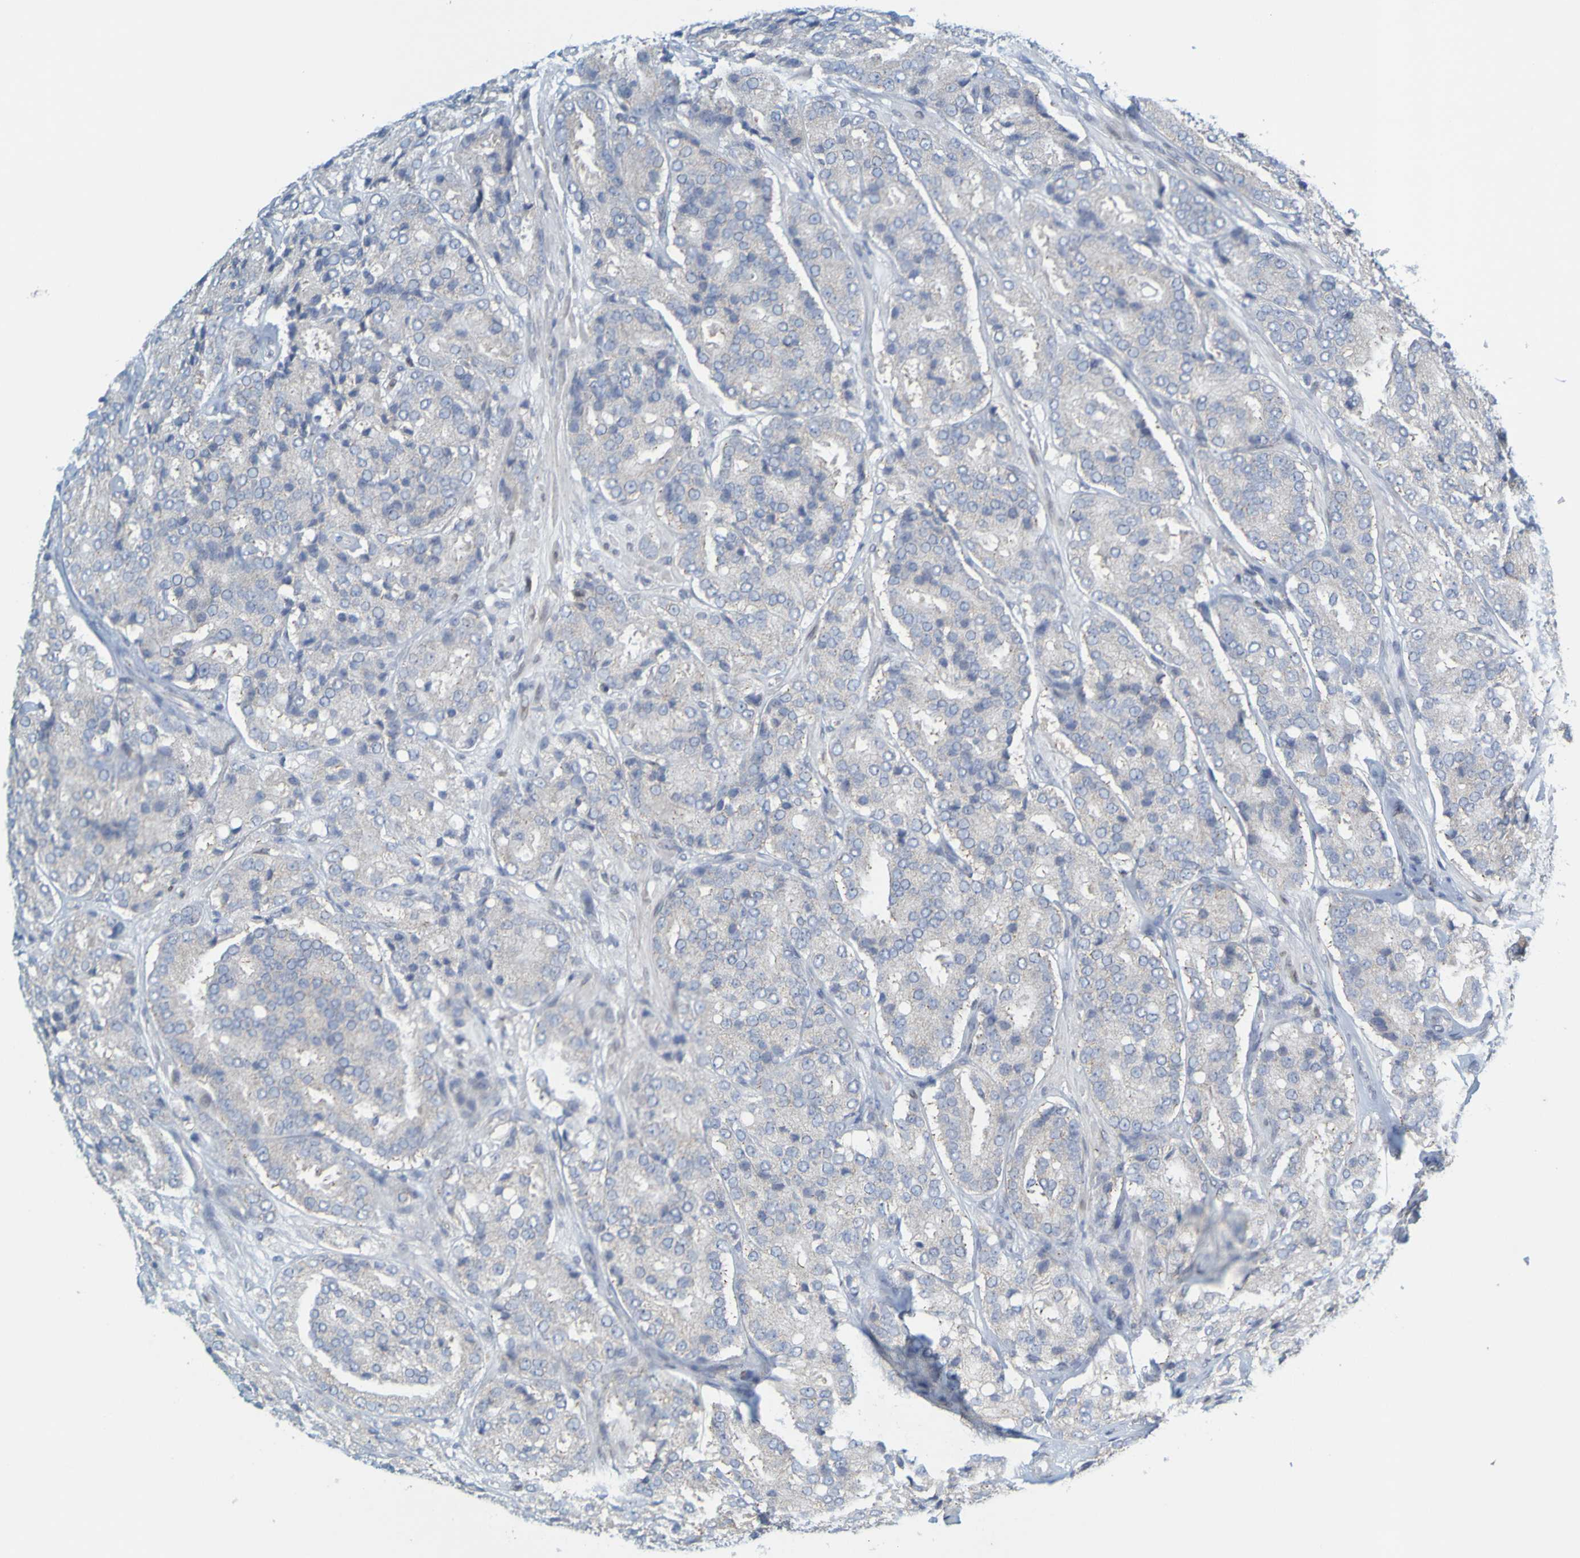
{"staining": {"intensity": "negative", "quantity": "none", "location": "none"}, "tissue": "prostate cancer", "cell_type": "Tumor cells", "image_type": "cancer", "snomed": [{"axis": "morphology", "description": "Adenocarcinoma, High grade"}, {"axis": "topography", "description": "Prostate"}], "caption": "This is an IHC histopathology image of prostate cancer (high-grade adenocarcinoma). There is no expression in tumor cells.", "gene": "MAG", "patient": {"sex": "male", "age": 65}}